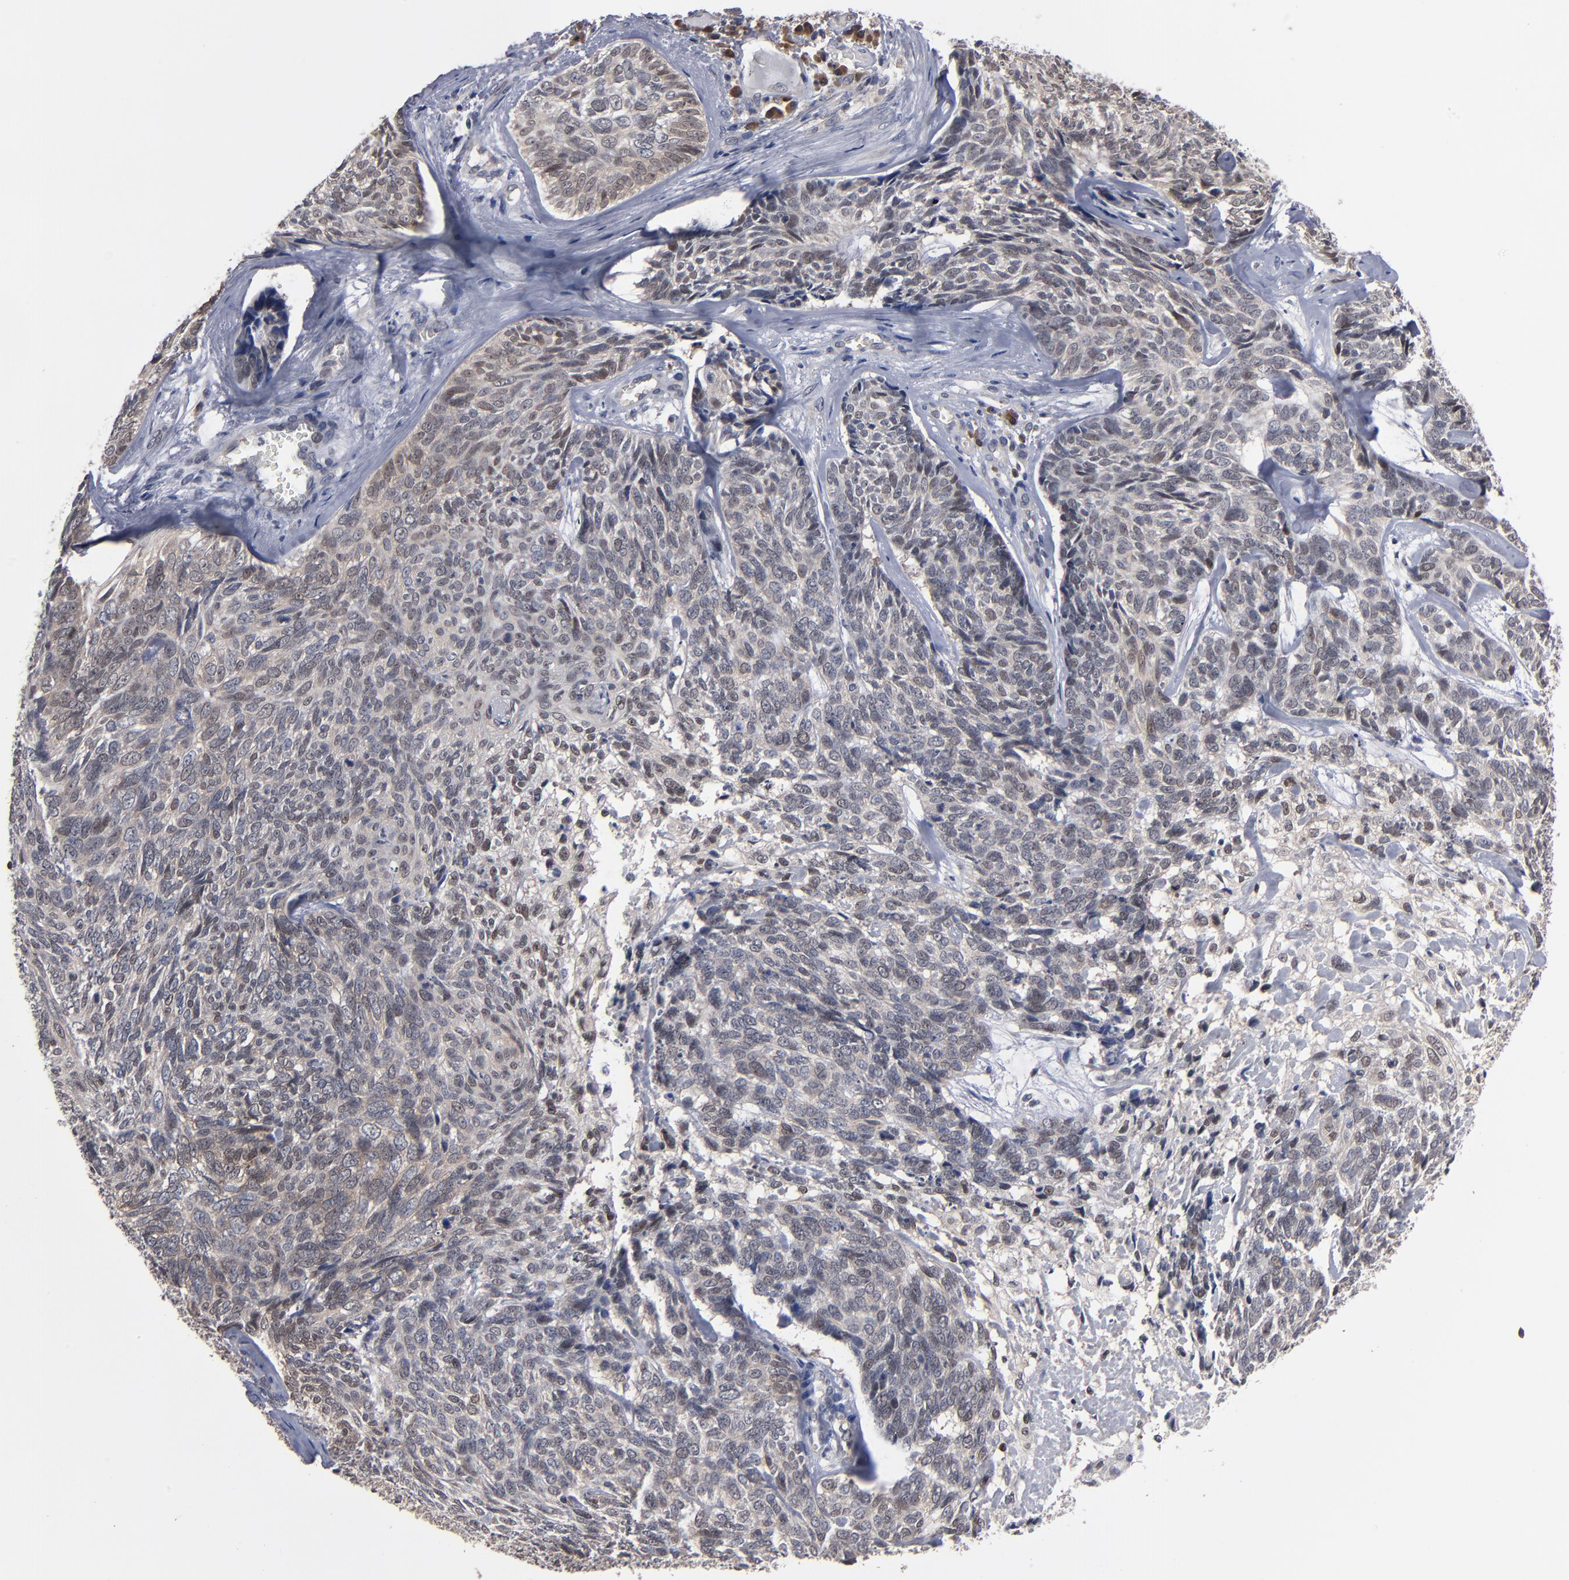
{"staining": {"intensity": "weak", "quantity": ">75%", "location": "cytoplasmic/membranous"}, "tissue": "skin cancer", "cell_type": "Tumor cells", "image_type": "cancer", "snomed": [{"axis": "morphology", "description": "Basal cell carcinoma"}, {"axis": "topography", "description": "Skin"}], "caption": "Skin cancer (basal cell carcinoma) tissue exhibits weak cytoplasmic/membranous expression in approximately >75% of tumor cells, visualized by immunohistochemistry.", "gene": "ALG13", "patient": {"sex": "male", "age": 72}}